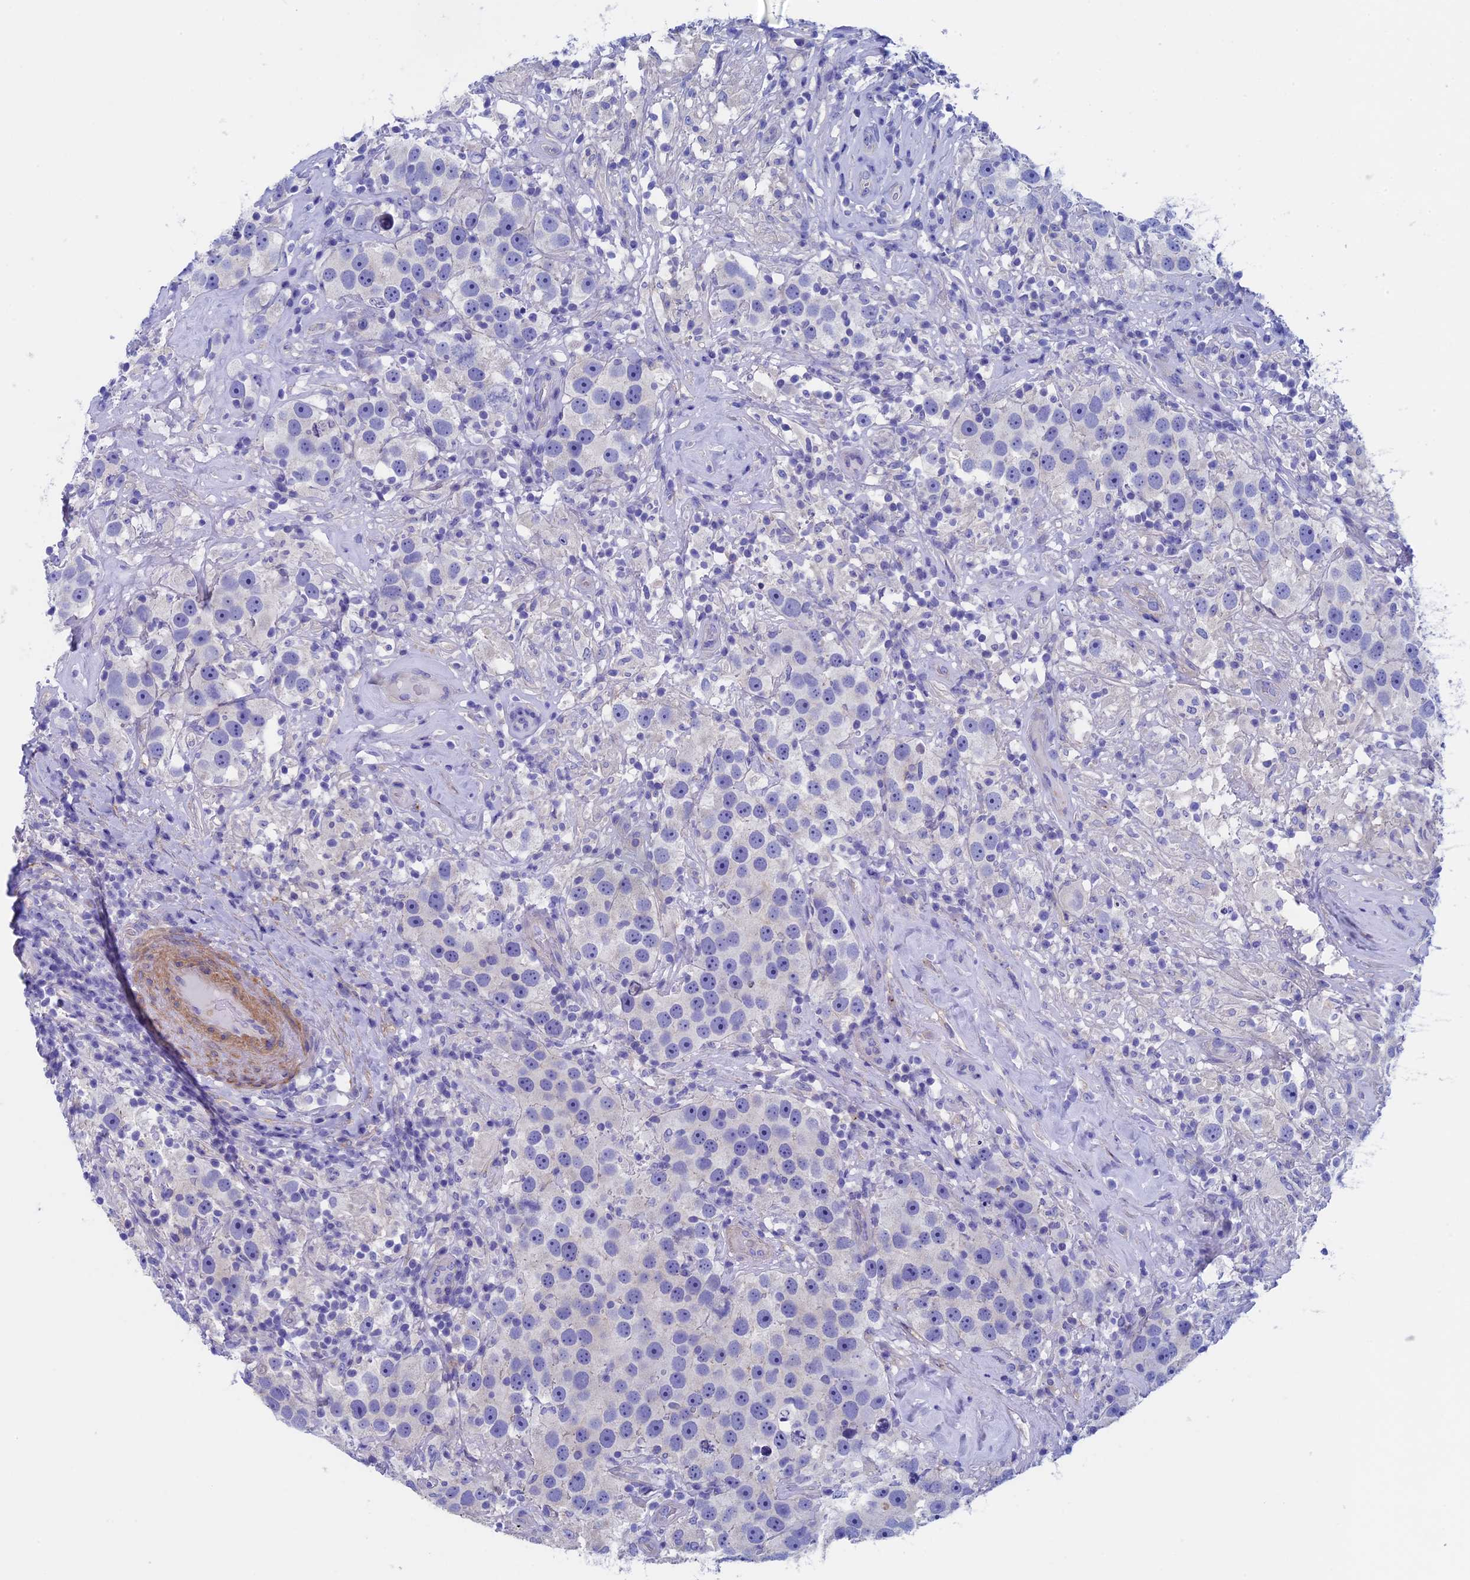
{"staining": {"intensity": "negative", "quantity": "none", "location": "none"}, "tissue": "testis cancer", "cell_type": "Tumor cells", "image_type": "cancer", "snomed": [{"axis": "morphology", "description": "Seminoma, NOS"}, {"axis": "topography", "description": "Testis"}], "caption": "An IHC micrograph of testis cancer is shown. There is no staining in tumor cells of testis cancer.", "gene": "ADH7", "patient": {"sex": "male", "age": 49}}